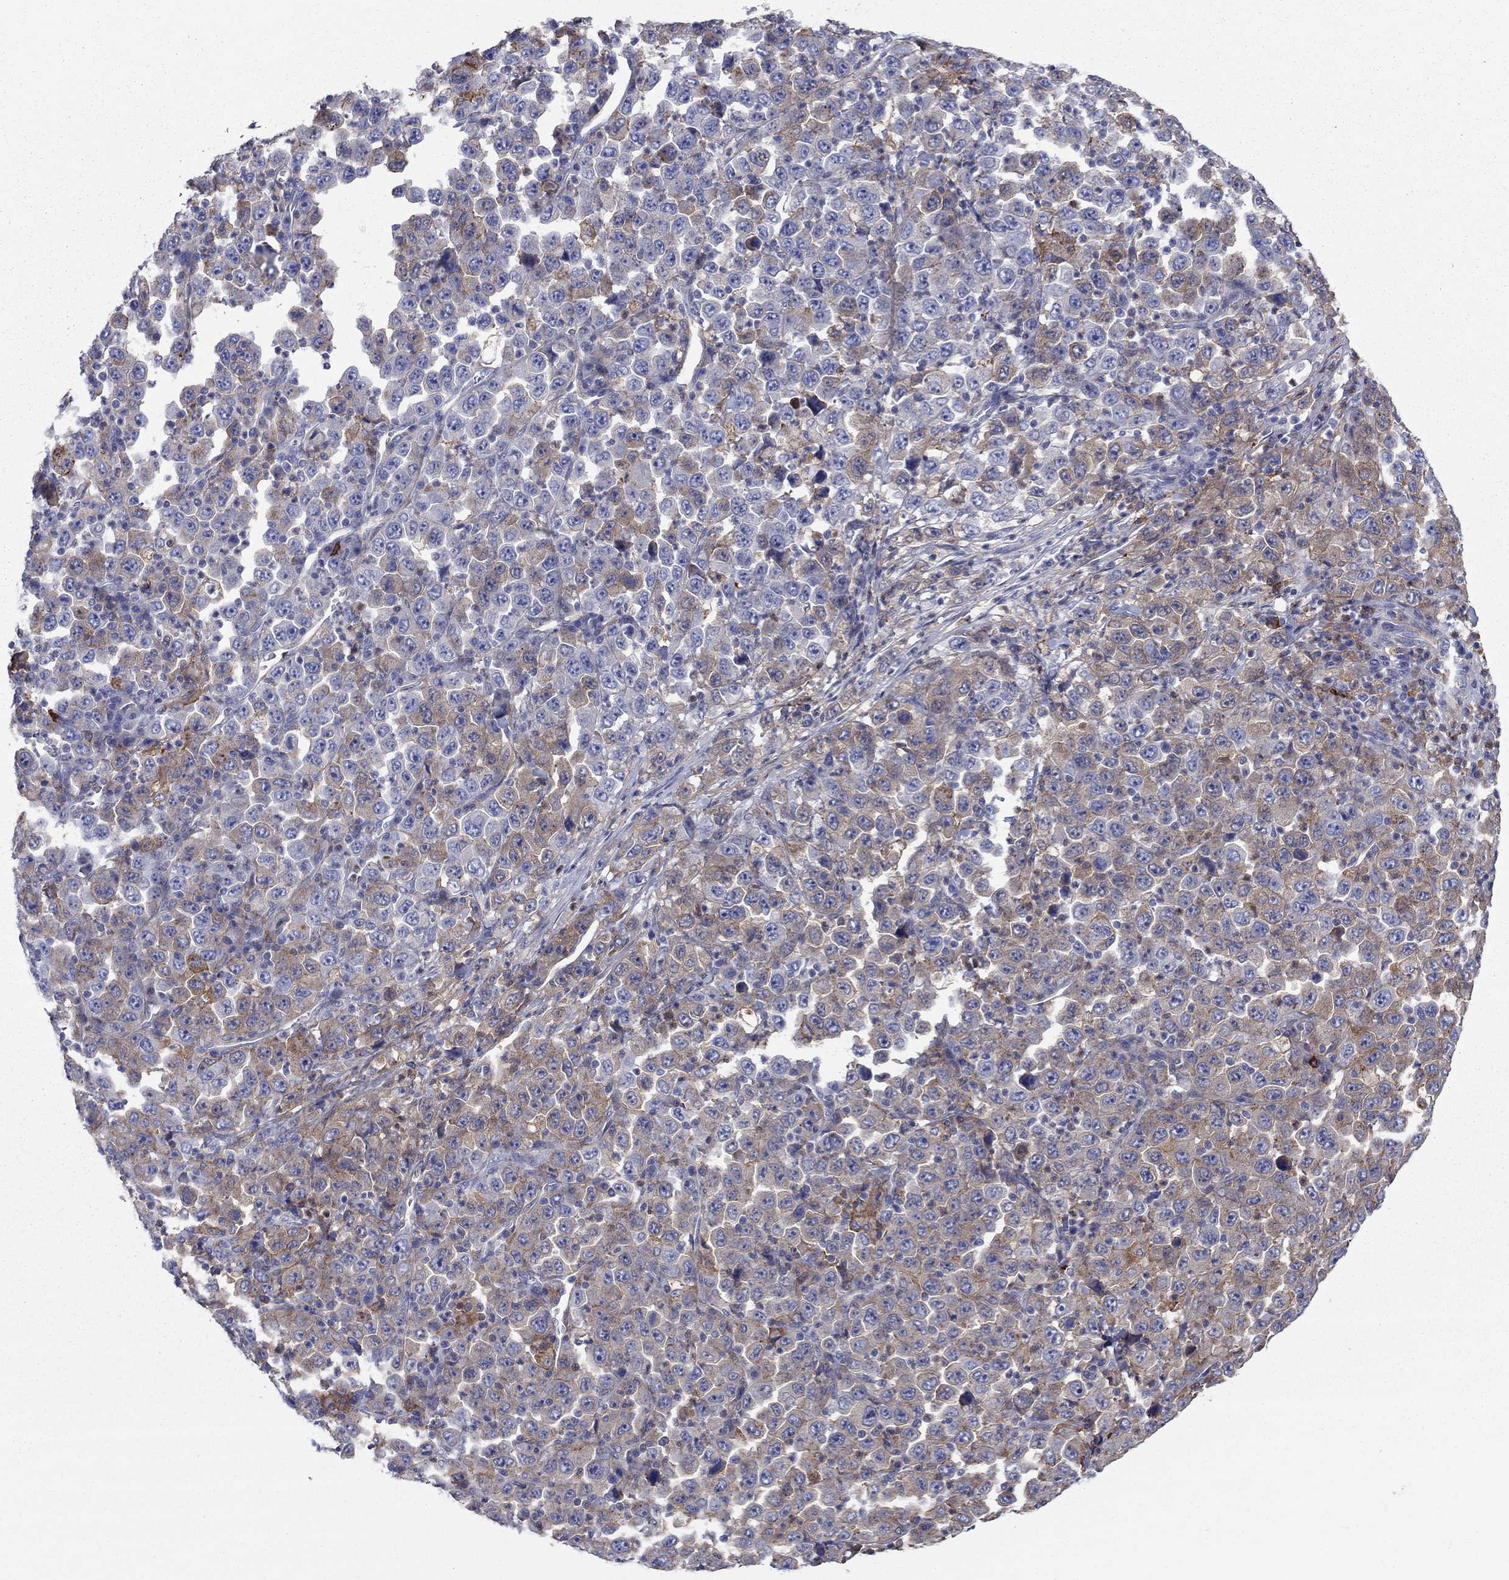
{"staining": {"intensity": "moderate", "quantity": "<25%", "location": "cytoplasmic/membranous"}, "tissue": "stomach cancer", "cell_type": "Tumor cells", "image_type": "cancer", "snomed": [{"axis": "morphology", "description": "Normal tissue, NOS"}, {"axis": "morphology", "description": "Adenocarcinoma, NOS"}, {"axis": "topography", "description": "Stomach, upper"}, {"axis": "topography", "description": "Stomach"}], "caption": "Protein positivity by IHC demonstrates moderate cytoplasmic/membranous expression in approximately <25% of tumor cells in stomach cancer (adenocarcinoma). Ihc stains the protein of interest in brown and the nuclei are stained blue.", "gene": "HPX", "patient": {"sex": "male", "age": 59}}